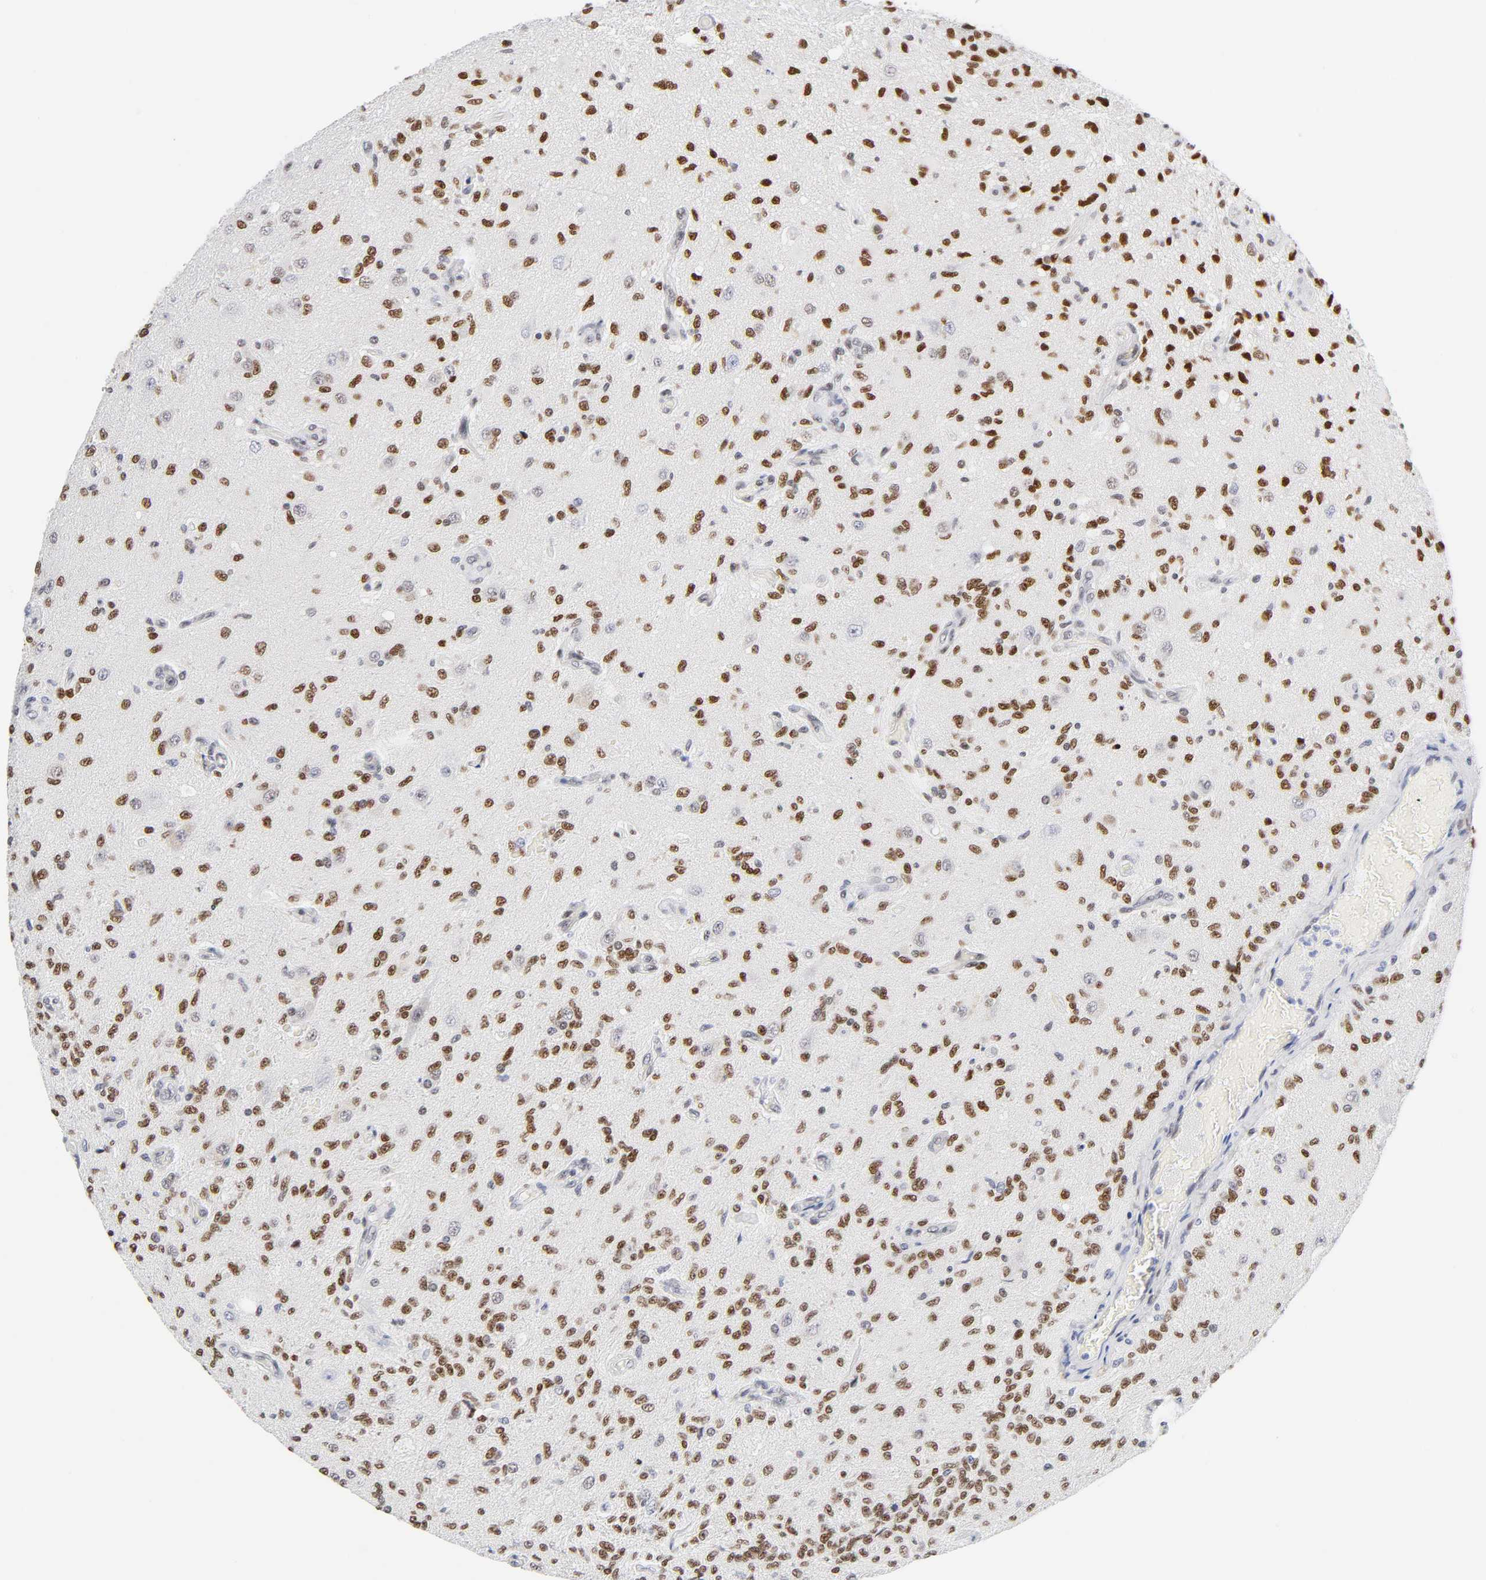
{"staining": {"intensity": "moderate", "quantity": ">75%", "location": "nuclear"}, "tissue": "glioma", "cell_type": "Tumor cells", "image_type": "cancer", "snomed": [{"axis": "morphology", "description": "Normal tissue, NOS"}, {"axis": "morphology", "description": "Glioma, malignant, High grade"}, {"axis": "topography", "description": "Cerebral cortex"}], "caption": "A high-resolution image shows IHC staining of malignant high-grade glioma, which displays moderate nuclear positivity in approximately >75% of tumor cells.", "gene": "NFIC", "patient": {"sex": "male", "age": 77}}